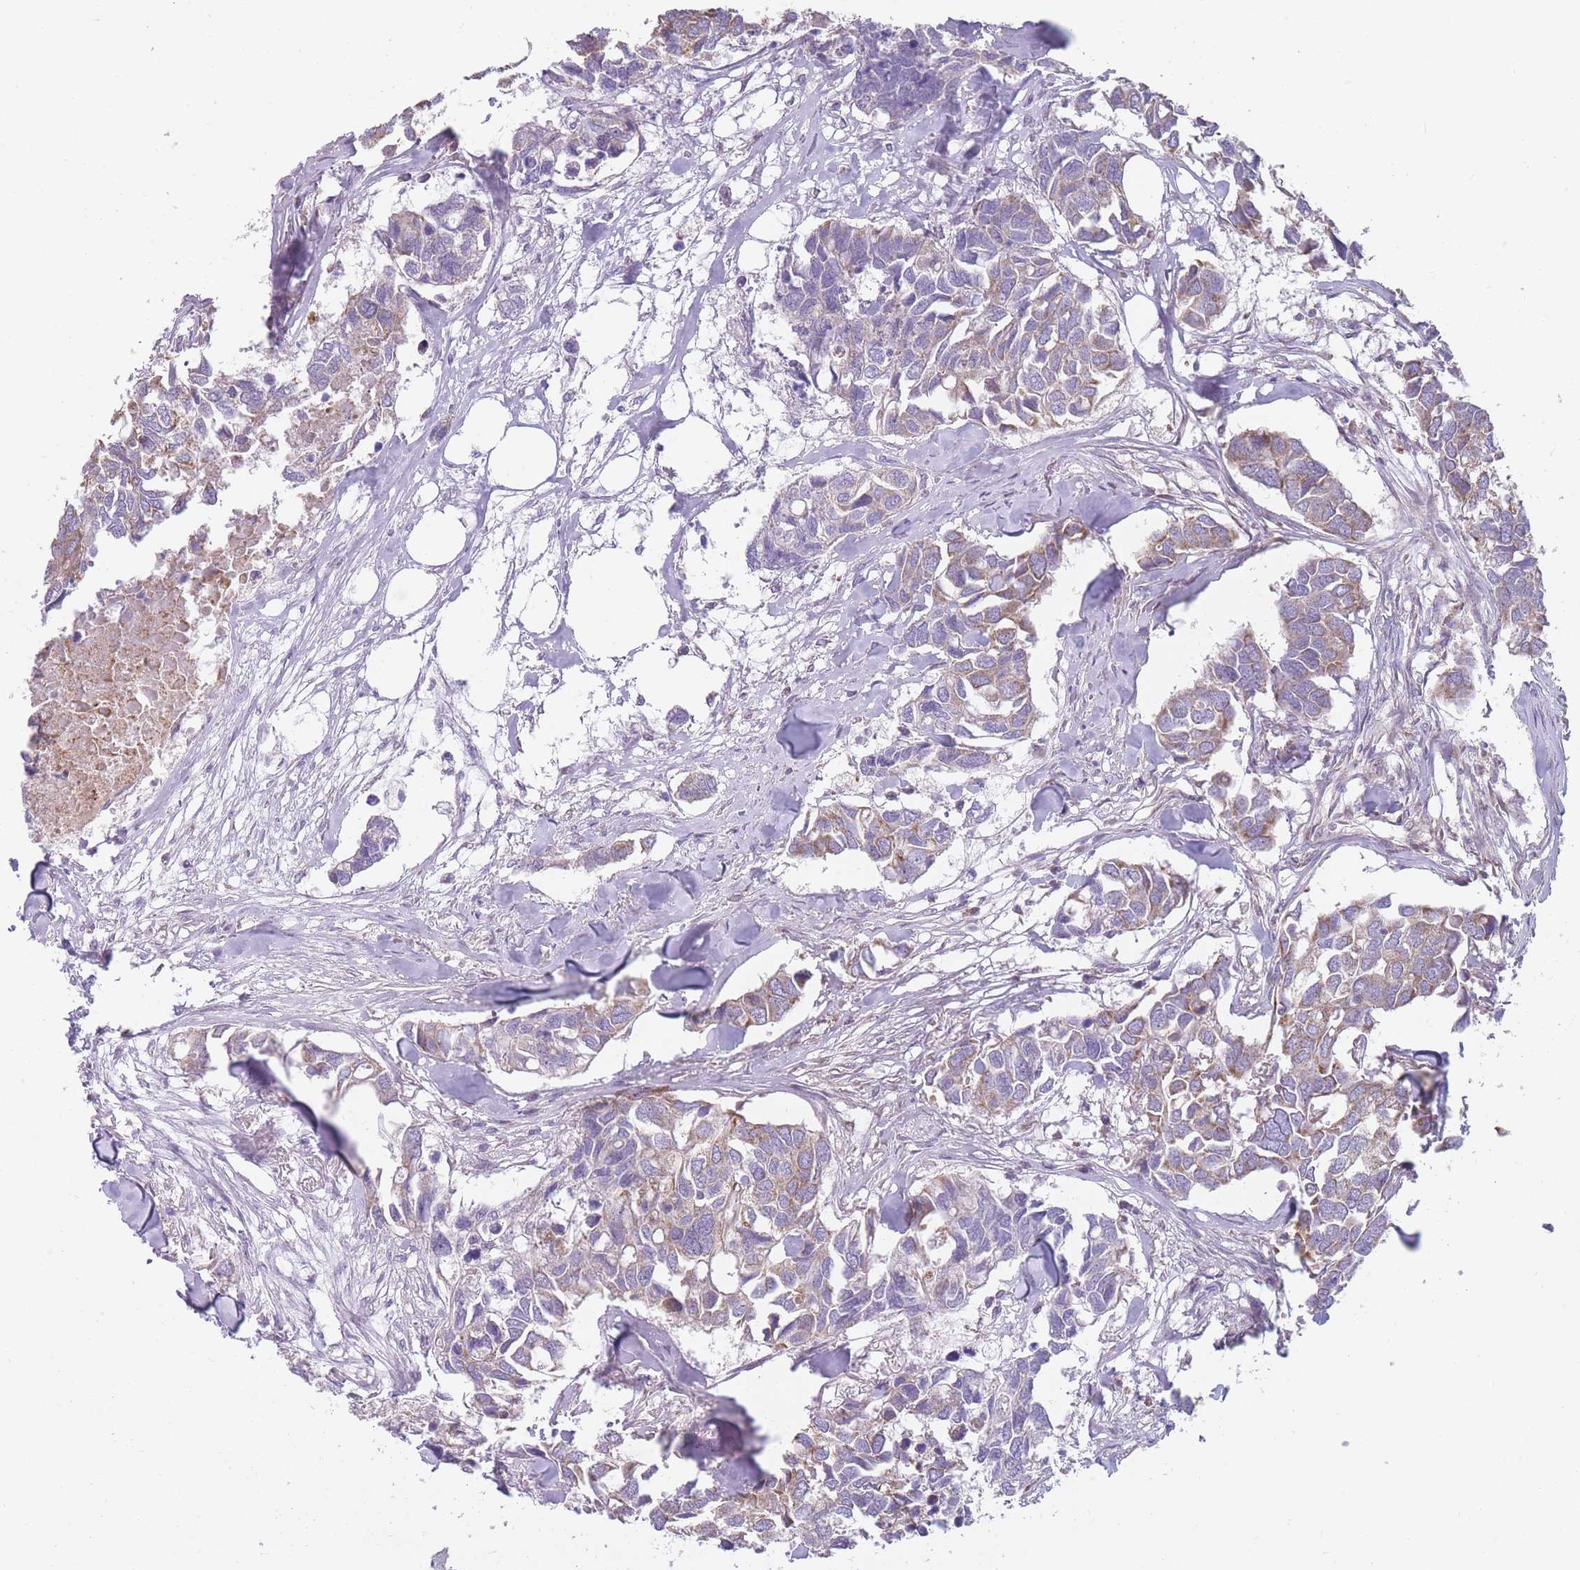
{"staining": {"intensity": "weak", "quantity": "25%-75%", "location": "cytoplasmic/membranous"}, "tissue": "breast cancer", "cell_type": "Tumor cells", "image_type": "cancer", "snomed": [{"axis": "morphology", "description": "Duct carcinoma"}, {"axis": "topography", "description": "Breast"}], "caption": "An immunohistochemistry (IHC) photomicrograph of neoplastic tissue is shown. Protein staining in brown labels weak cytoplasmic/membranous positivity in breast cancer within tumor cells.", "gene": "NDUFA9", "patient": {"sex": "female", "age": 83}}